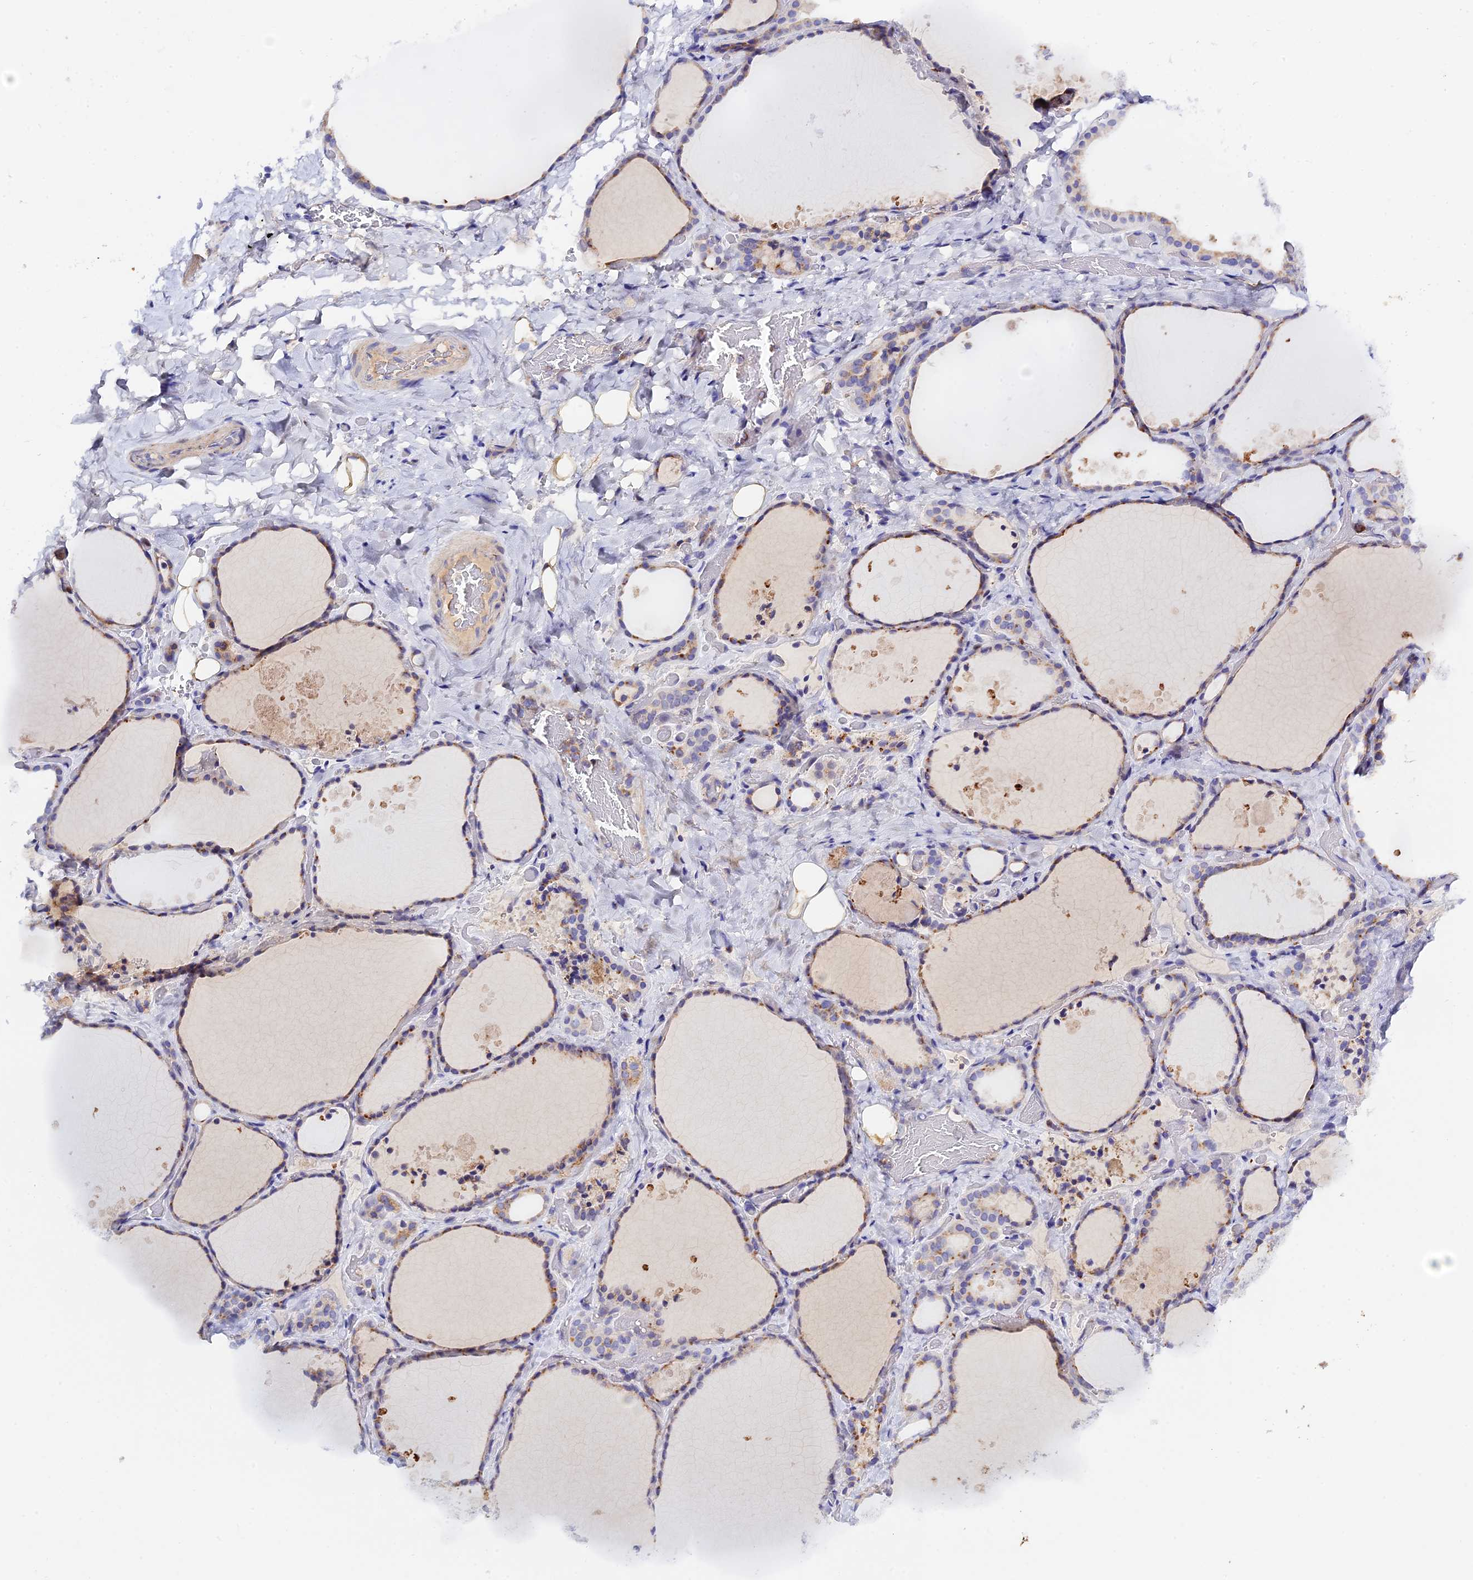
{"staining": {"intensity": "moderate", "quantity": "25%-75%", "location": "cytoplasmic/membranous"}, "tissue": "thyroid gland", "cell_type": "Glandular cells", "image_type": "normal", "snomed": [{"axis": "morphology", "description": "Normal tissue, NOS"}, {"axis": "topography", "description": "Thyroid gland"}], "caption": "Brown immunohistochemical staining in normal thyroid gland reveals moderate cytoplasmic/membranous expression in about 25%-75% of glandular cells.", "gene": "RPGRIP1L", "patient": {"sex": "female", "age": 44}}